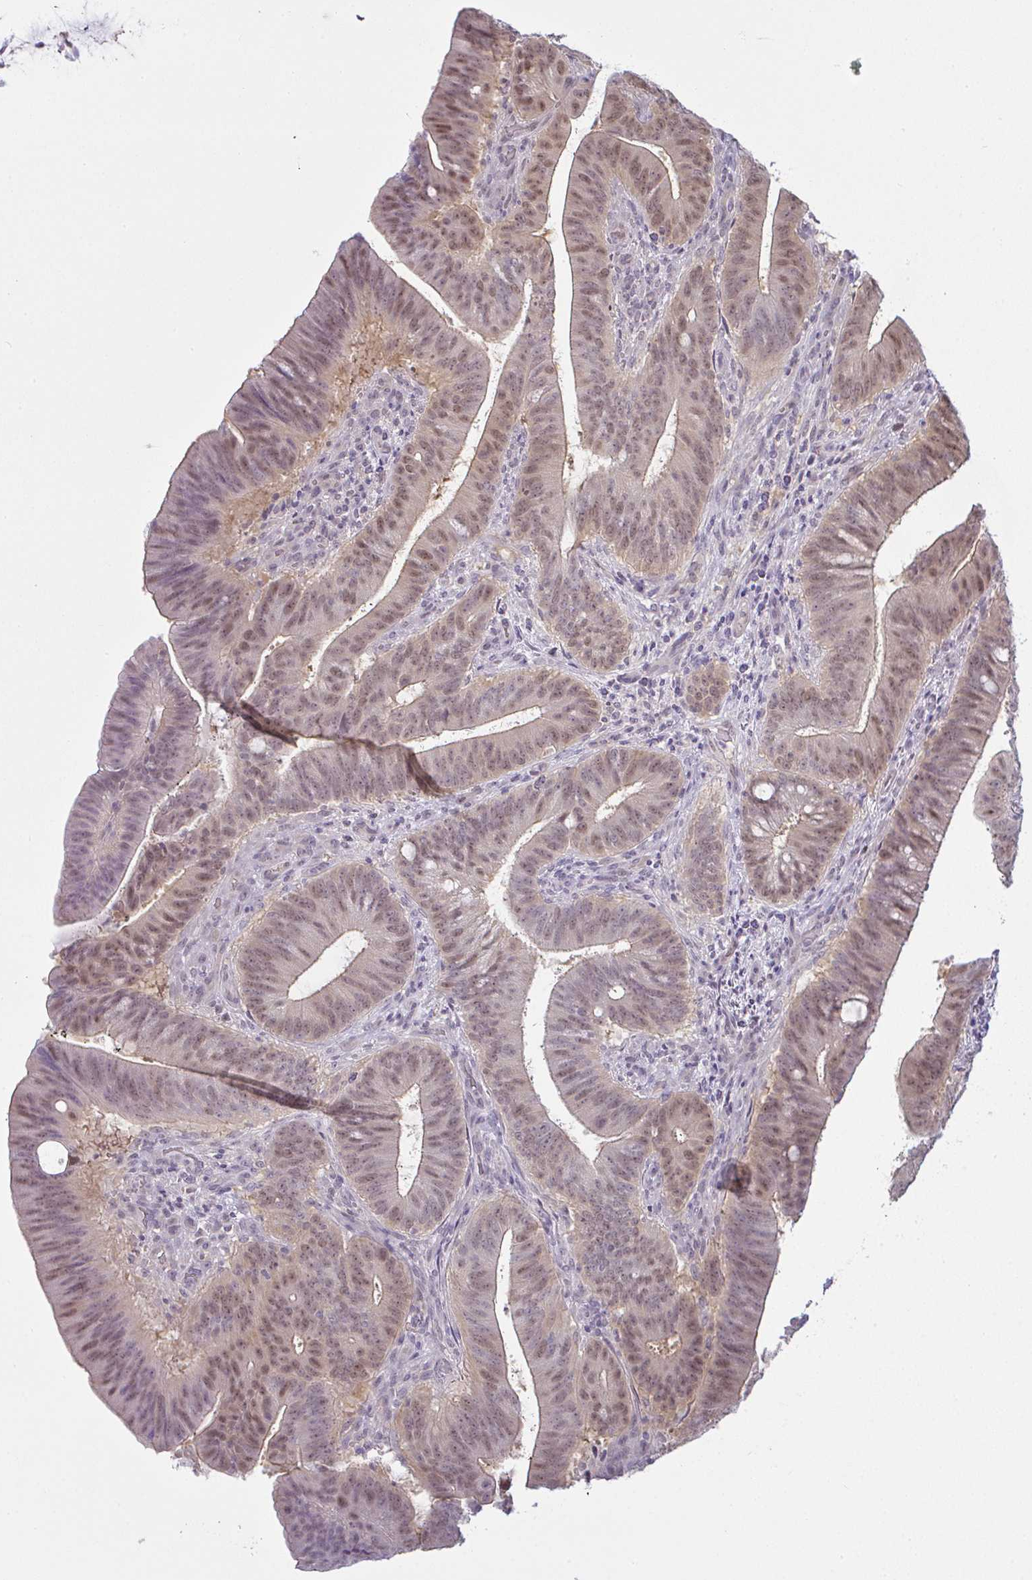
{"staining": {"intensity": "weak", "quantity": "25%-75%", "location": "nuclear"}, "tissue": "colorectal cancer", "cell_type": "Tumor cells", "image_type": "cancer", "snomed": [{"axis": "morphology", "description": "Adenocarcinoma, NOS"}, {"axis": "topography", "description": "Colon"}], "caption": "Weak nuclear positivity is identified in about 25%-75% of tumor cells in adenocarcinoma (colorectal). (DAB (3,3'-diaminobenzidine) IHC, brown staining for protein, blue staining for nuclei).", "gene": "CSE1L", "patient": {"sex": "female", "age": 43}}